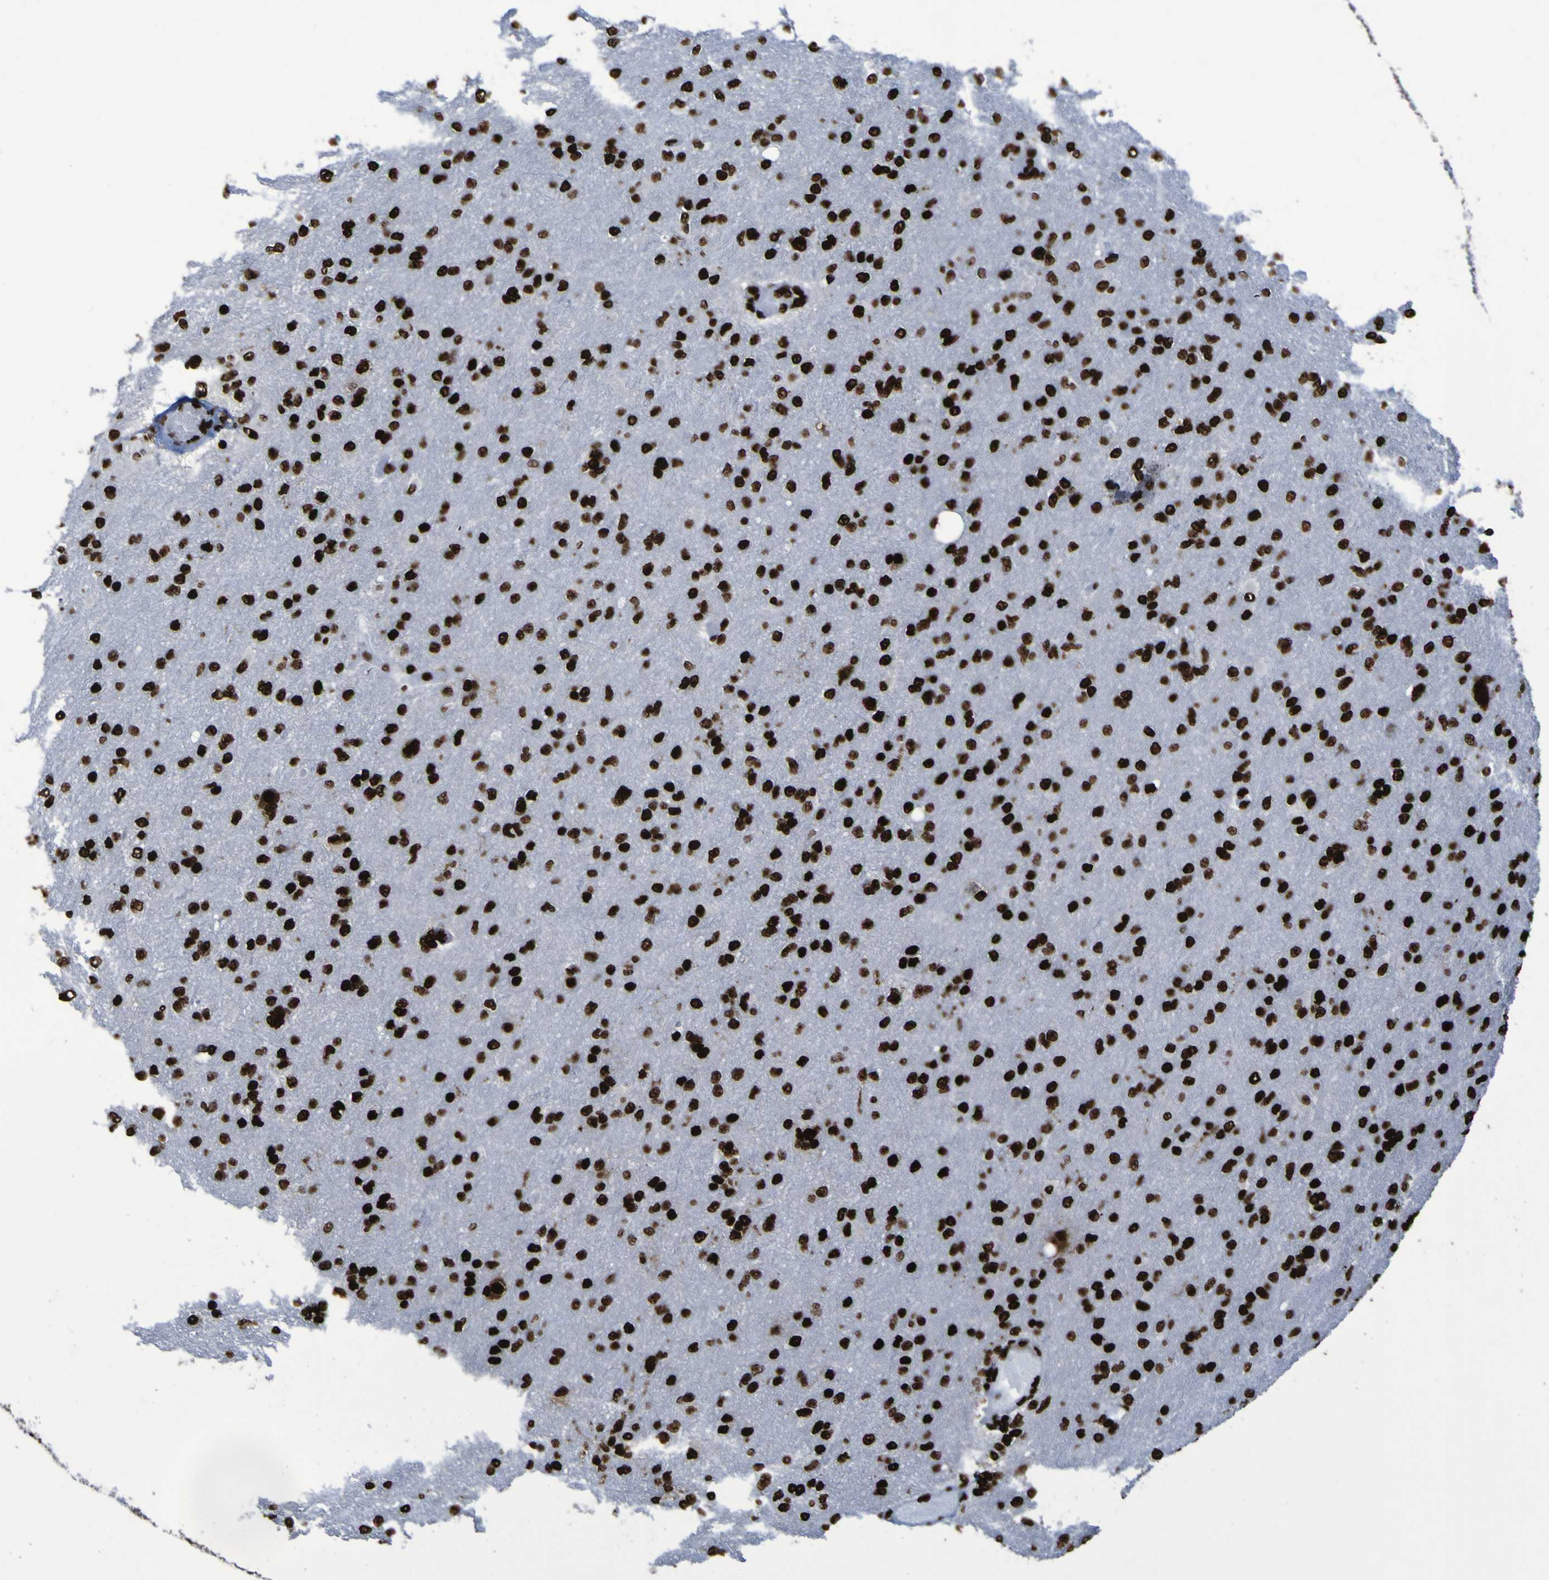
{"staining": {"intensity": "strong", "quantity": ">75%", "location": "nuclear"}, "tissue": "glioma", "cell_type": "Tumor cells", "image_type": "cancer", "snomed": [{"axis": "morphology", "description": "Glioma, malignant, High grade"}, {"axis": "topography", "description": "Cerebral cortex"}], "caption": "Immunohistochemical staining of human malignant high-grade glioma demonstrates high levels of strong nuclear protein positivity in about >75% of tumor cells.", "gene": "NPM1", "patient": {"sex": "female", "age": 36}}